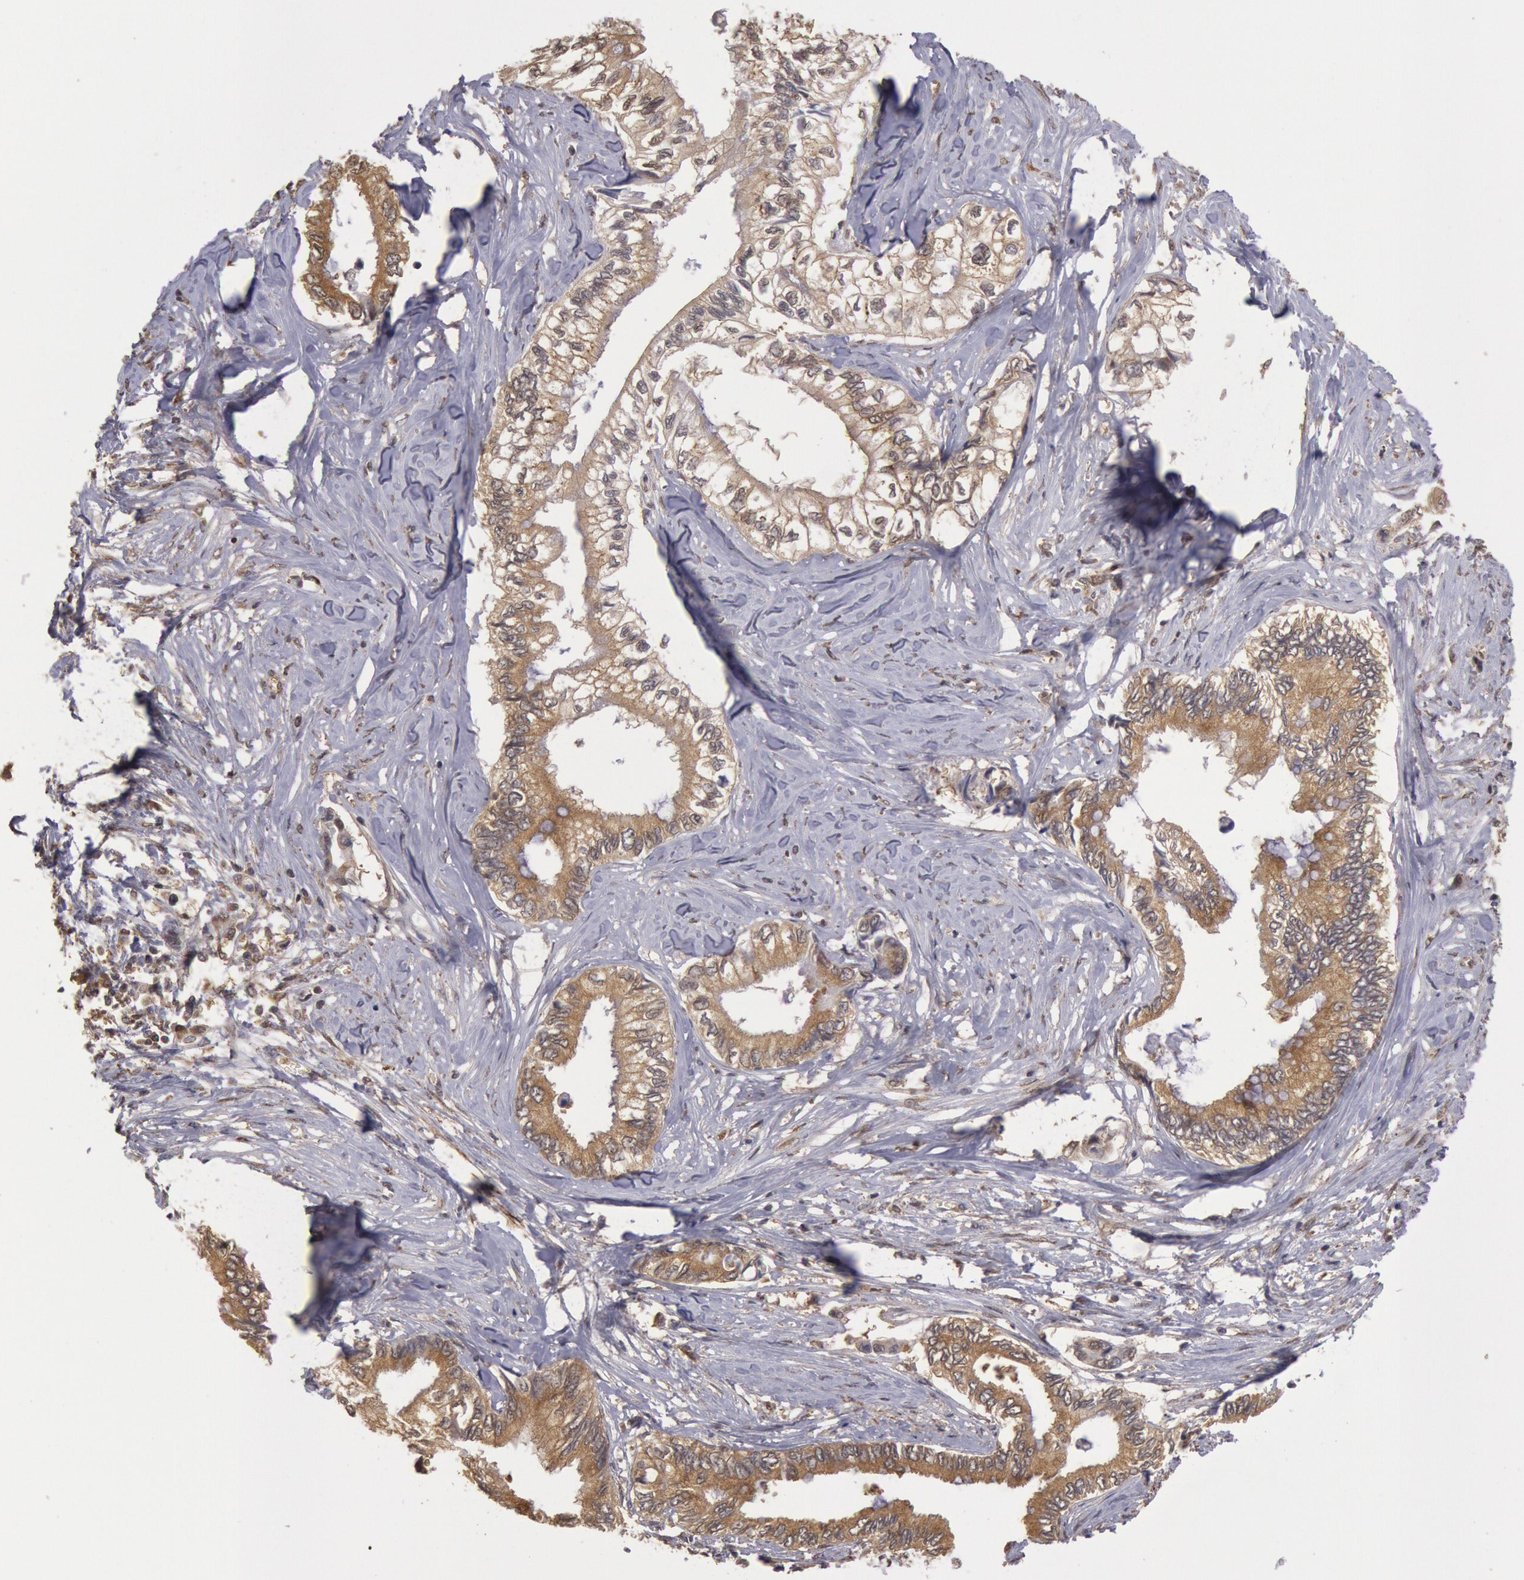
{"staining": {"intensity": "weak", "quantity": ">75%", "location": "cytoplasmic/membranous"}, "tissue": "pancreatic cancer", "cell_type": "Tumor cells", "image_type": "cancer", "snomed": [{"axis": "morphology", "description": "Adenocarcinoma, NOS"}, {"axis": "topography", "description": "Pancreas"}], "caption": "This photomicrograph displays IHC staining of pancreatic cancer, with low weak cytoplasmic/membranous positivity in approximately >75% of tumor cells.", "gene": "USP14", "patient": {"sex": "female", "age": 66}}